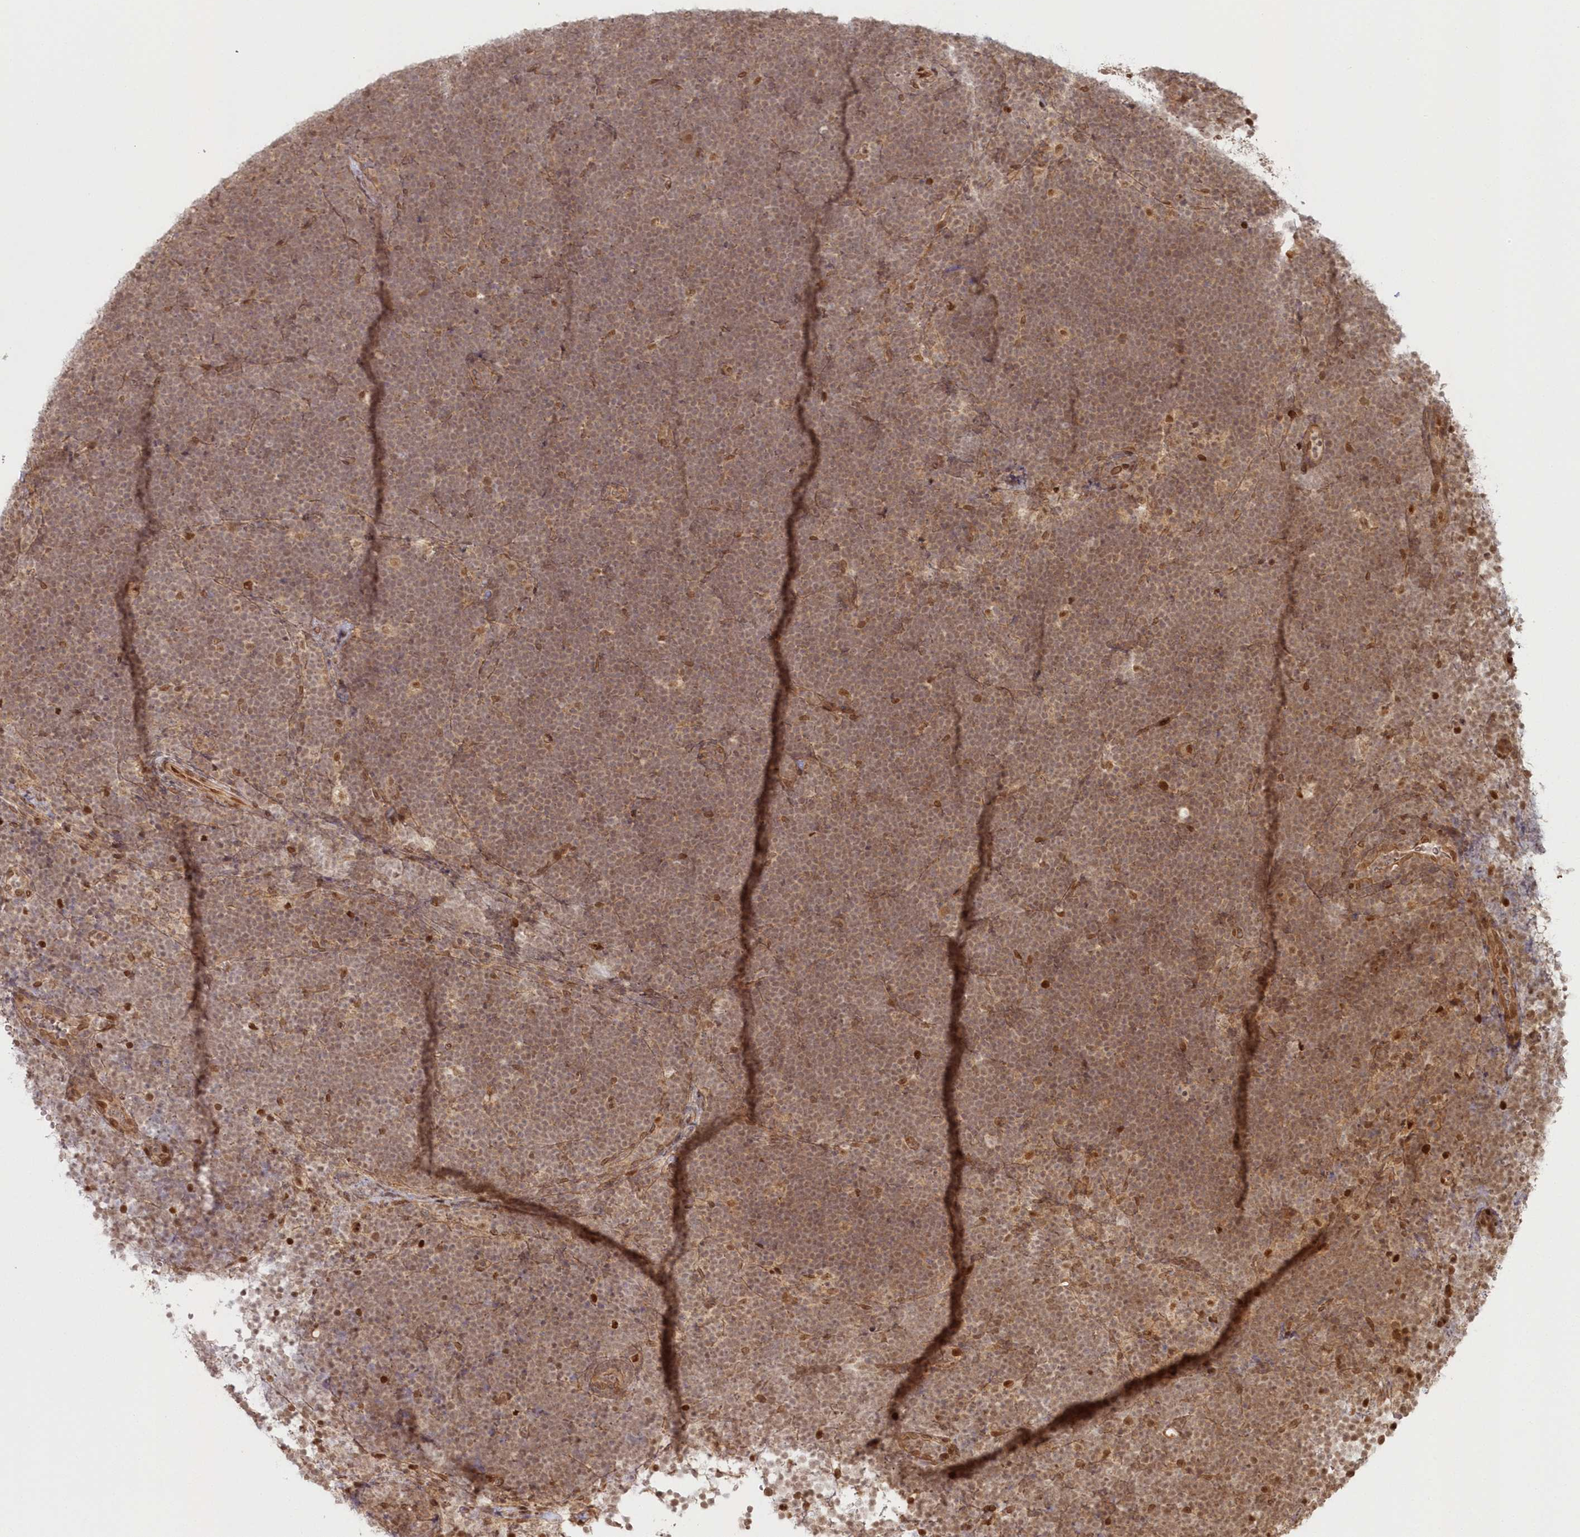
{"staining": {"intensity": "weak", "quantity": ">75%", "location": "nuclear"}, "tissue": "lymphoma", "cell_type": "Tumor cells", "image_type": "cancer", "snomed": [{"axis": "morphology", "description": "Malignant lymphoma, non-Hodgkin's type, High grade"}, {"axis": "topography", "description": "Lymph node"}], "caption": "An immunohistochemistry image of neoplastic tissue is shown. Protein staining in brown labels weak nuclear positivity in high-grade malignant lymphoma, non-Hodgkin's type within tumor cells. Using DAB (3,3'-diaminobenzidine) (brown) and hematoxylin (blue) stains, captured at high magnification using brightfield microscopy.", "gene": "TOGARAM2", "patient": {"sex": "male", "age": 13}}